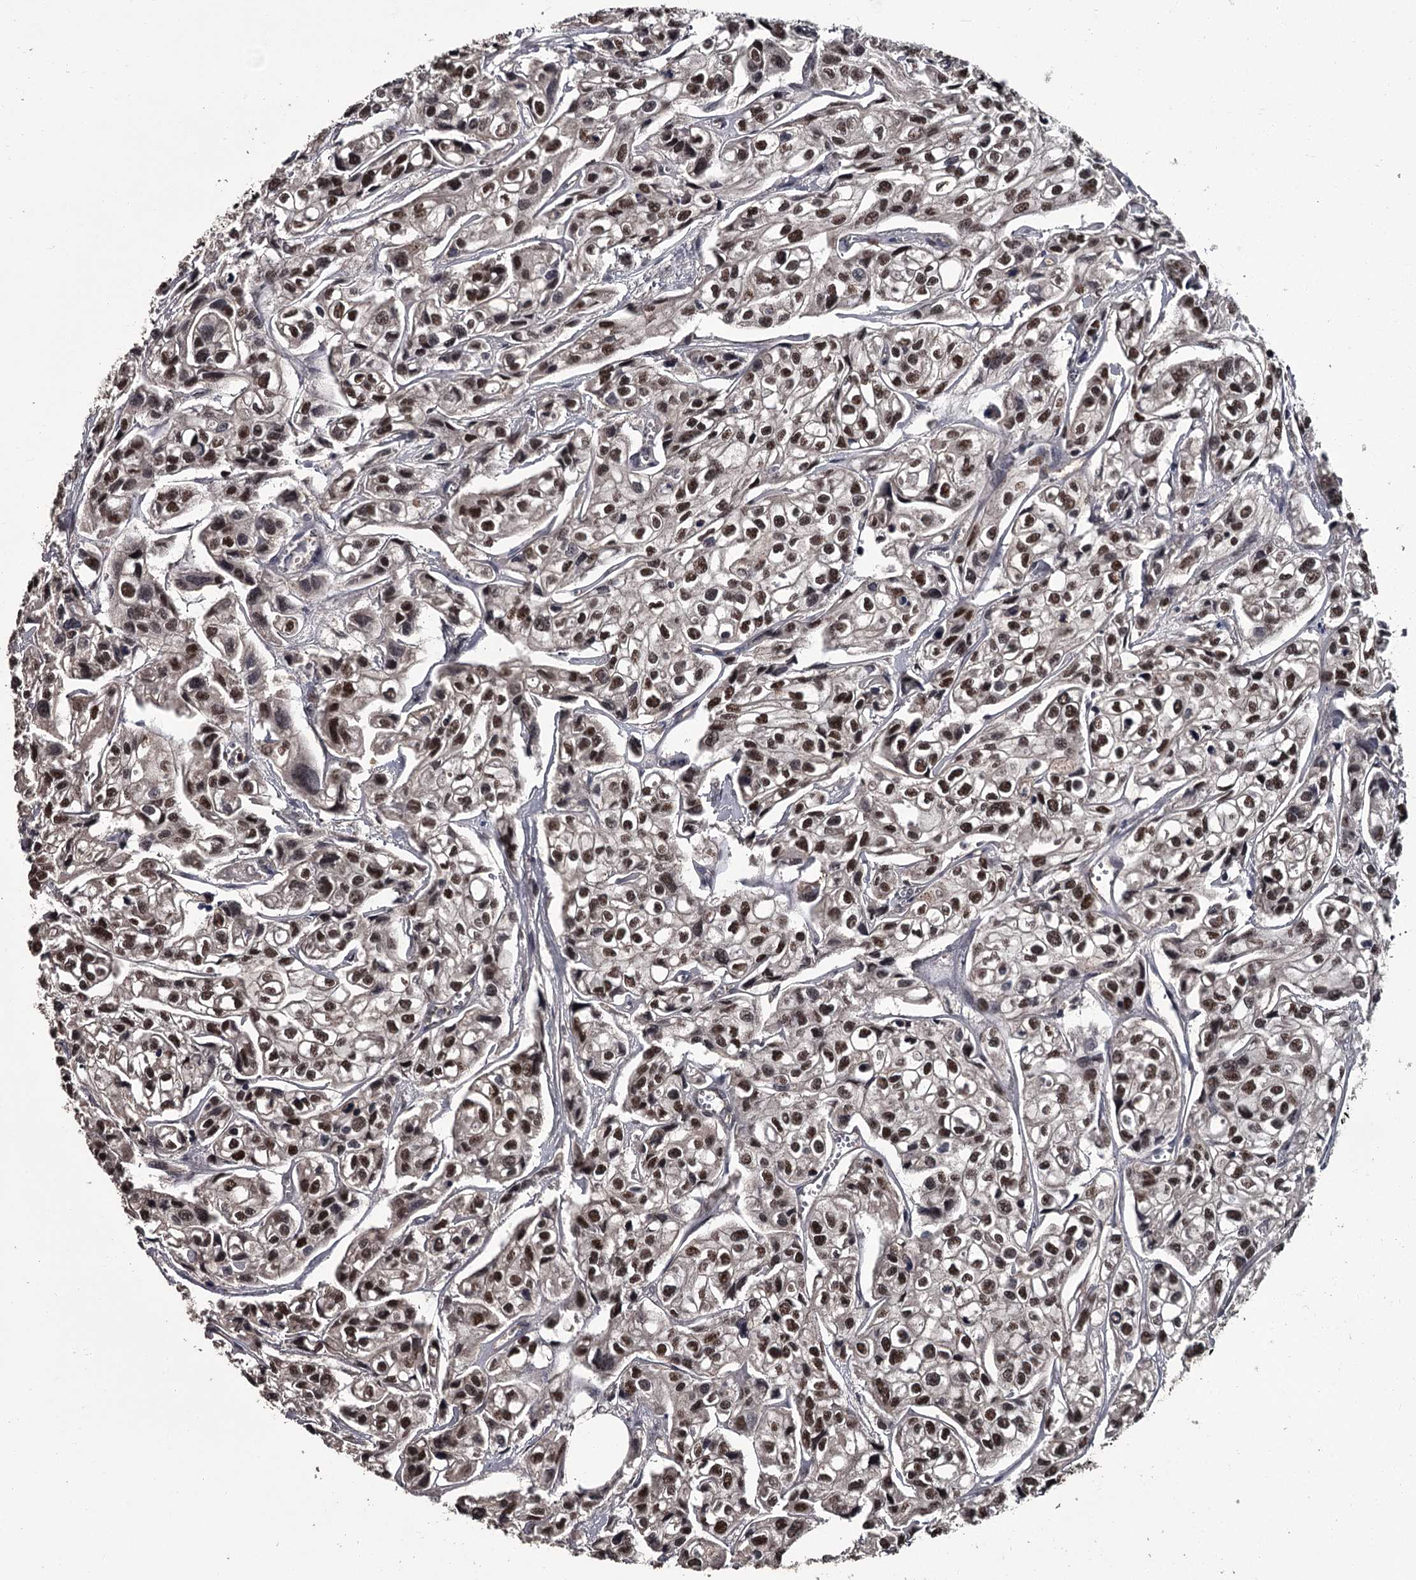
{"staining": {"intensity": "strong", "quantity": ">75%", "location": "nuclear"}, "tissue": "urothelial cancer", "cell_type": "Tumor cells", "image_type": "cancer", "snomed": [{"axis": "morphology", "description": "Urothelial carcinoma, High grade"}, {"axis": "topography", "description": "Urinary bladder"}], "caption": "Immunohistochemistry of urothelial cancer shows high levels of strong nuclear staining in approximately >75% of tumor cells.", "gene": "PRPF40B", "patient": {"sex": "male", "age": 67}}